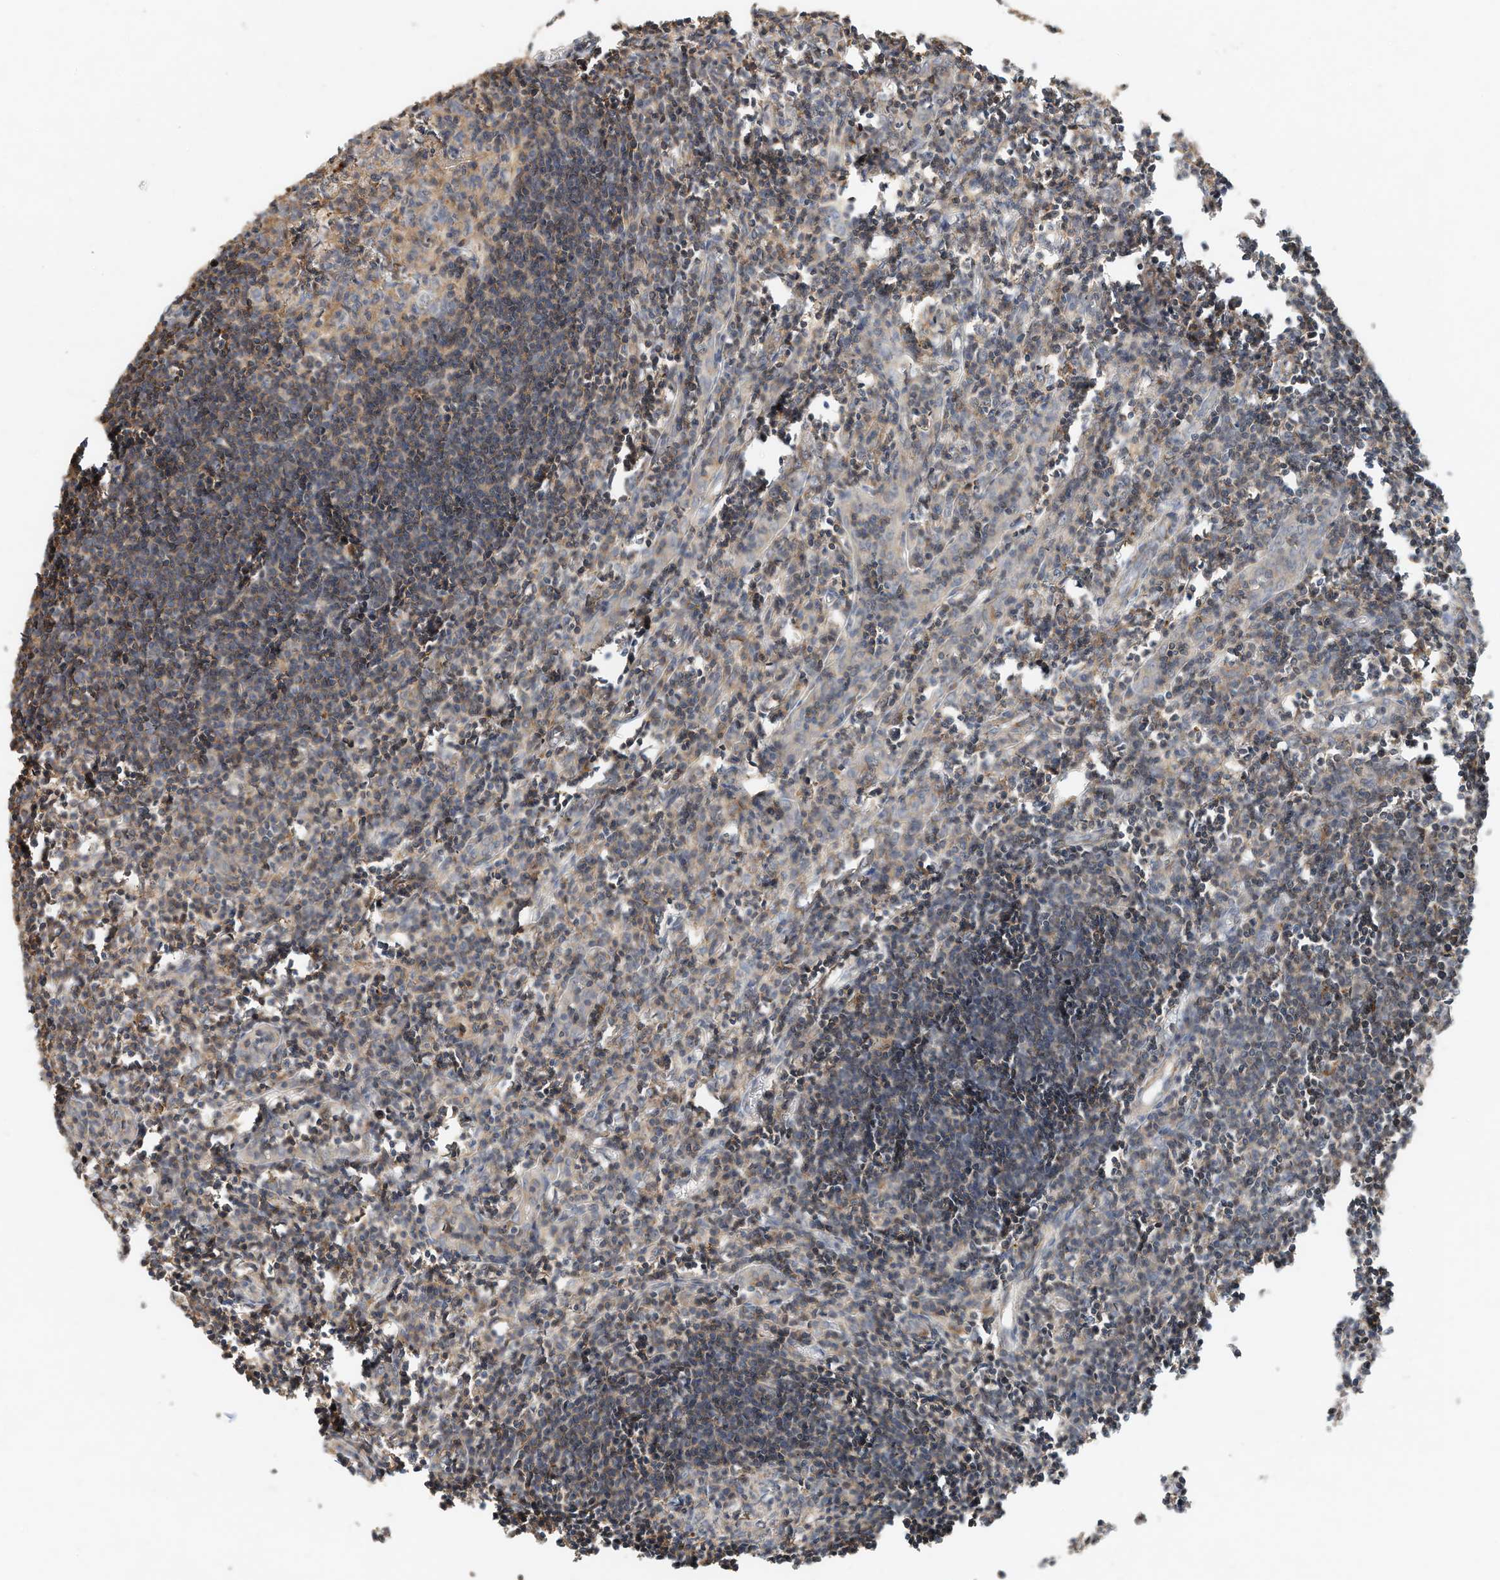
{"staining": {"intensity": "moderate", "quantity": "<25%", "location": "cytoplasmic/membranous"}, "tissue": "lymph node", "cell_type": "Germinal center cells", "image_type": "normal", "snomed": [{"axis": "morphology", "description": "Normal tissue, NOS"}, {"axis": "morphology", "description": "Malignant melanoma, Metastatic site"}, {"axis": "topography", "description": "Lymph node"}], "caption": "Brown immunohistochemical staining in unremarkable human lymph node displays moderate cytoplasmic/membranous expression in approximately <25% of germinal center cells.", "gene": "CPAMD8", "patient": {"sex": "male", "age": 41}}